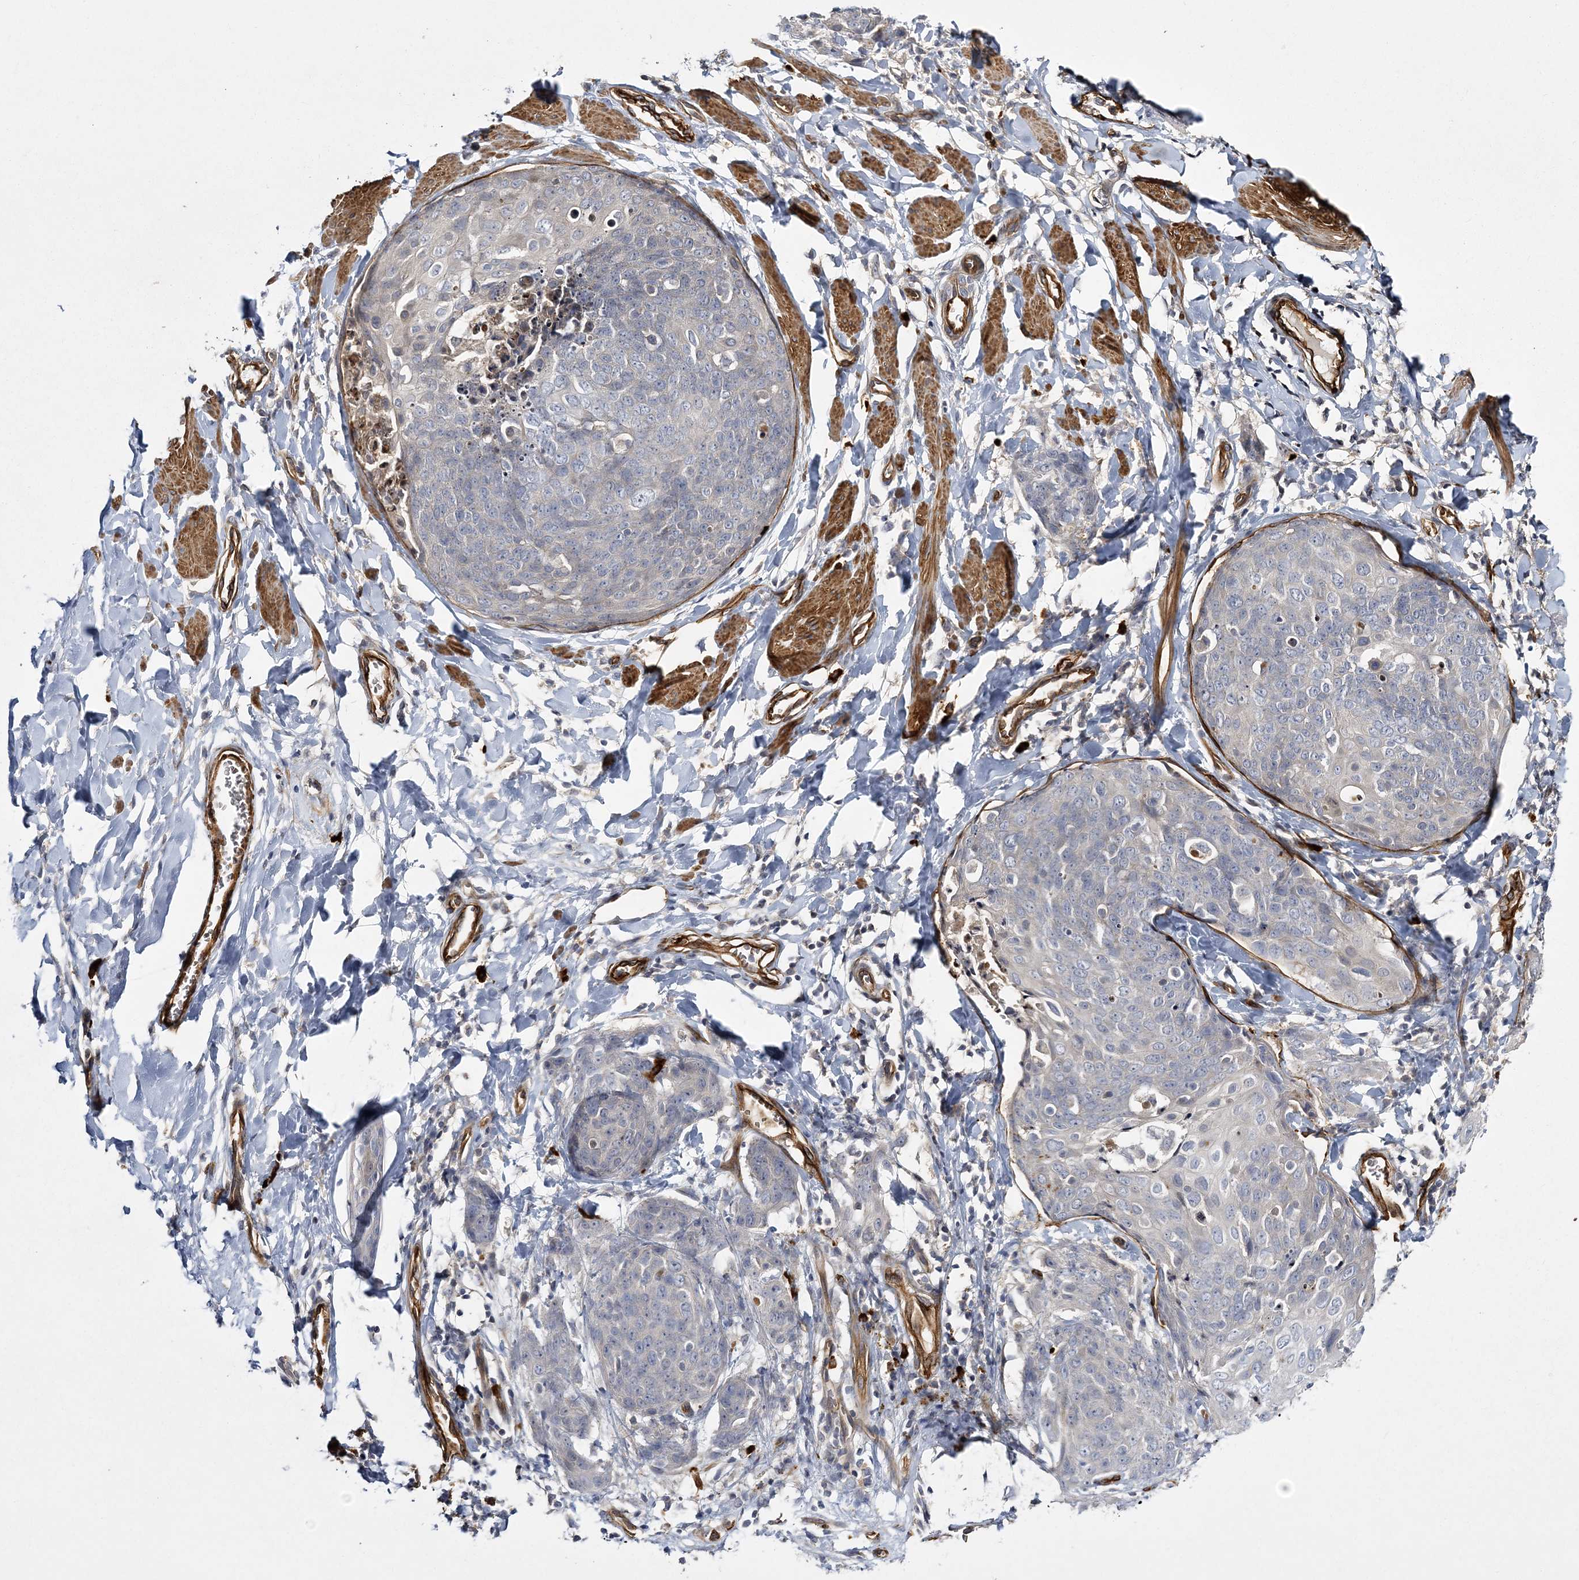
{"staining": {"intensity": "negative", "quantity": "none", "location": "none"}, "tissue": "skin cancer", "cell_type": "Tumor cells", "image_type": "cancer", "snomed": [{"axis": "morphology", "description": "Squamous cell carcinoma, NOS"}, {"axis": "topography", "description": "Skin"}, {"axis": "topography", "description": "Vulva"}], "caption": "IHC photomicrograph of neoplastic tissue: human squamous cell carcinoma (skin) stained with DAB (3,3'-diaminobenzidine) demonstrates no significant protein expression in tumor cells. The staining is performed using DAB brown chromogen with nuclei counter-stained in using hematoxylin.", "gene": "CALN1", "patient": {"sex": "female", "age": 85}}